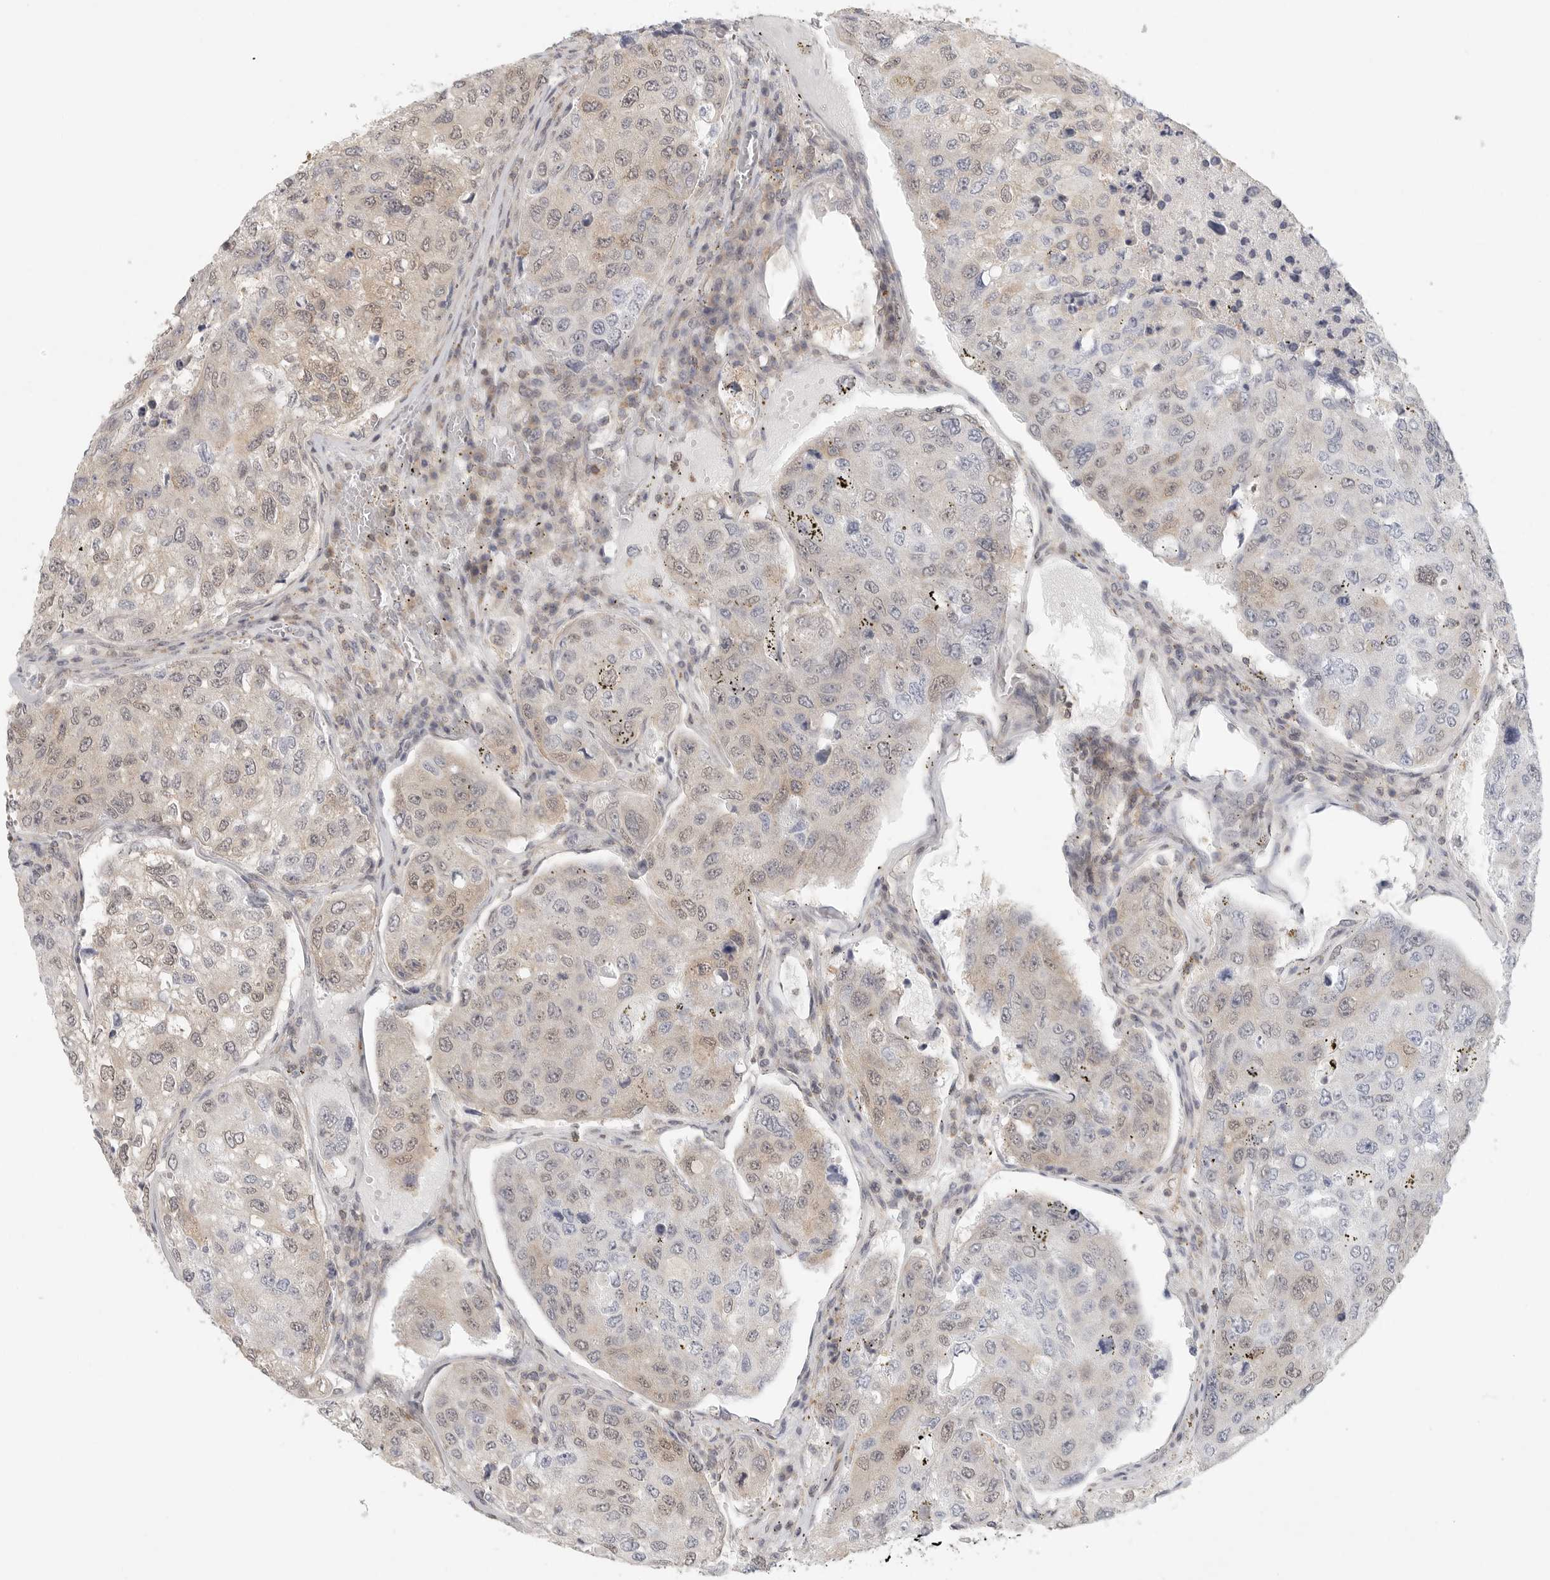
{"staining": {"intensity": "weak", "quantity": "25%-75%", "location": "cytoplasmic/membranous,nuclear"}, "tissue": "urothelial cancer", "cell_type": "Tumor cells", "image_type": "cancer", "snomed": [{"axis": "morphology", "description": "Urothelial carcinoma, High grade"}, {"axis": "topography", "description": "Lymph node"}, {"axis": "topography", "description": "Urinary bladder"}], "caption": "High-grade urothelial carcinoma stained for a protein demonstrates weak cytoplasmic/membranous and nuclear positivity in tumor cells.", "gene": "HDAC6", "patient": {"sex": "male", "age": 51}}